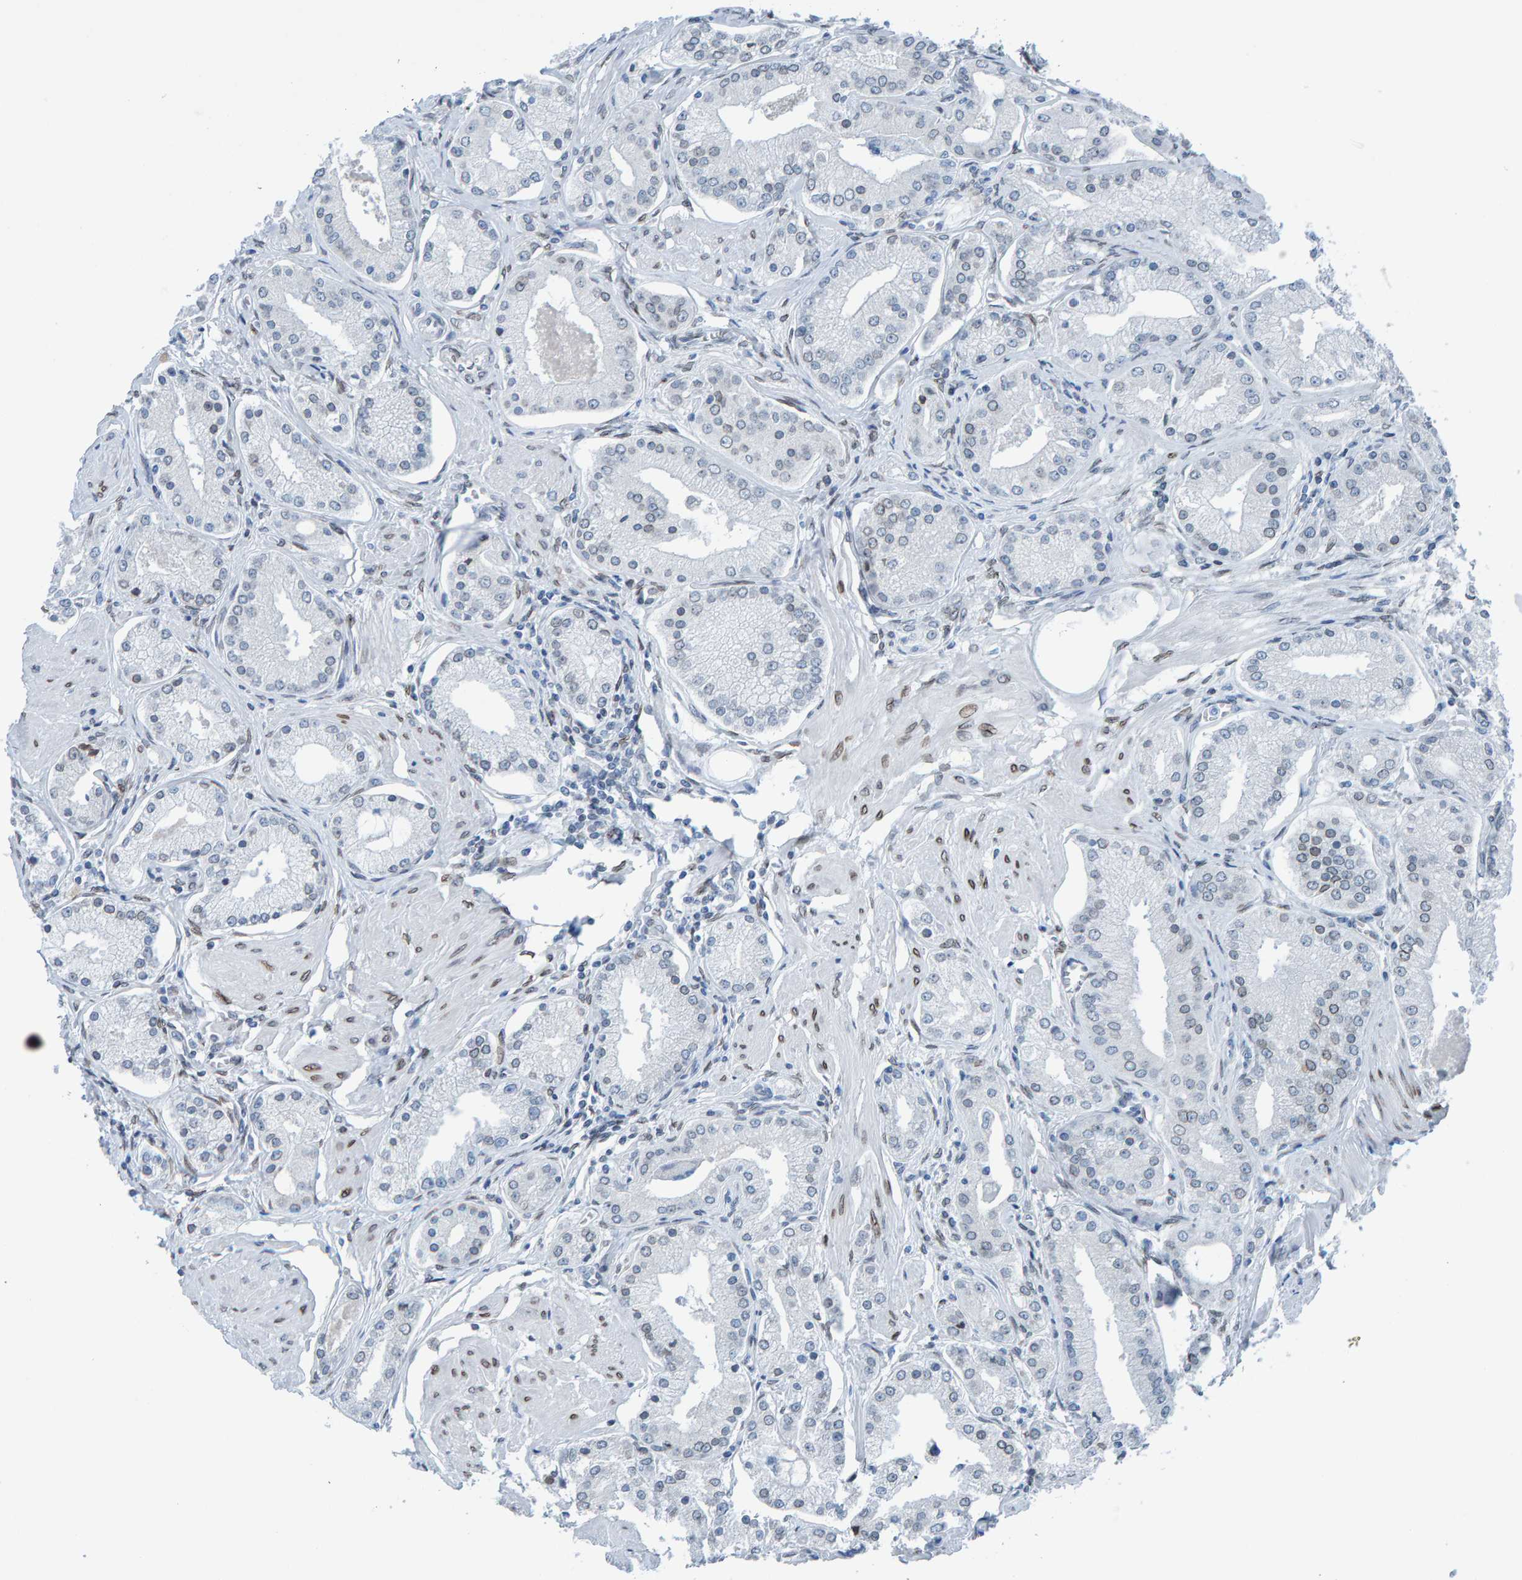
{"staining": {"intensity": "negative", "quantity": "none", "location": "none"}, "tissue": "prostate cancer", "cell_type": "Tumor cells", "image_type": "cancer", "snomed": [{"axis": "morphology", "description": "Adenocarcinoma, High grade"}, {"axis": "topography", "description": "Prostate"}], "caption": "Tumor cells are negative for brown protein staining in prostate adenocarcinoma (high-grade). The staining is performed using DAB brown chromogen with nuclei counter-stained in using hematoxylin.", "gene": "LMNB2", "patient": {"sex": "male", "age": 66}}